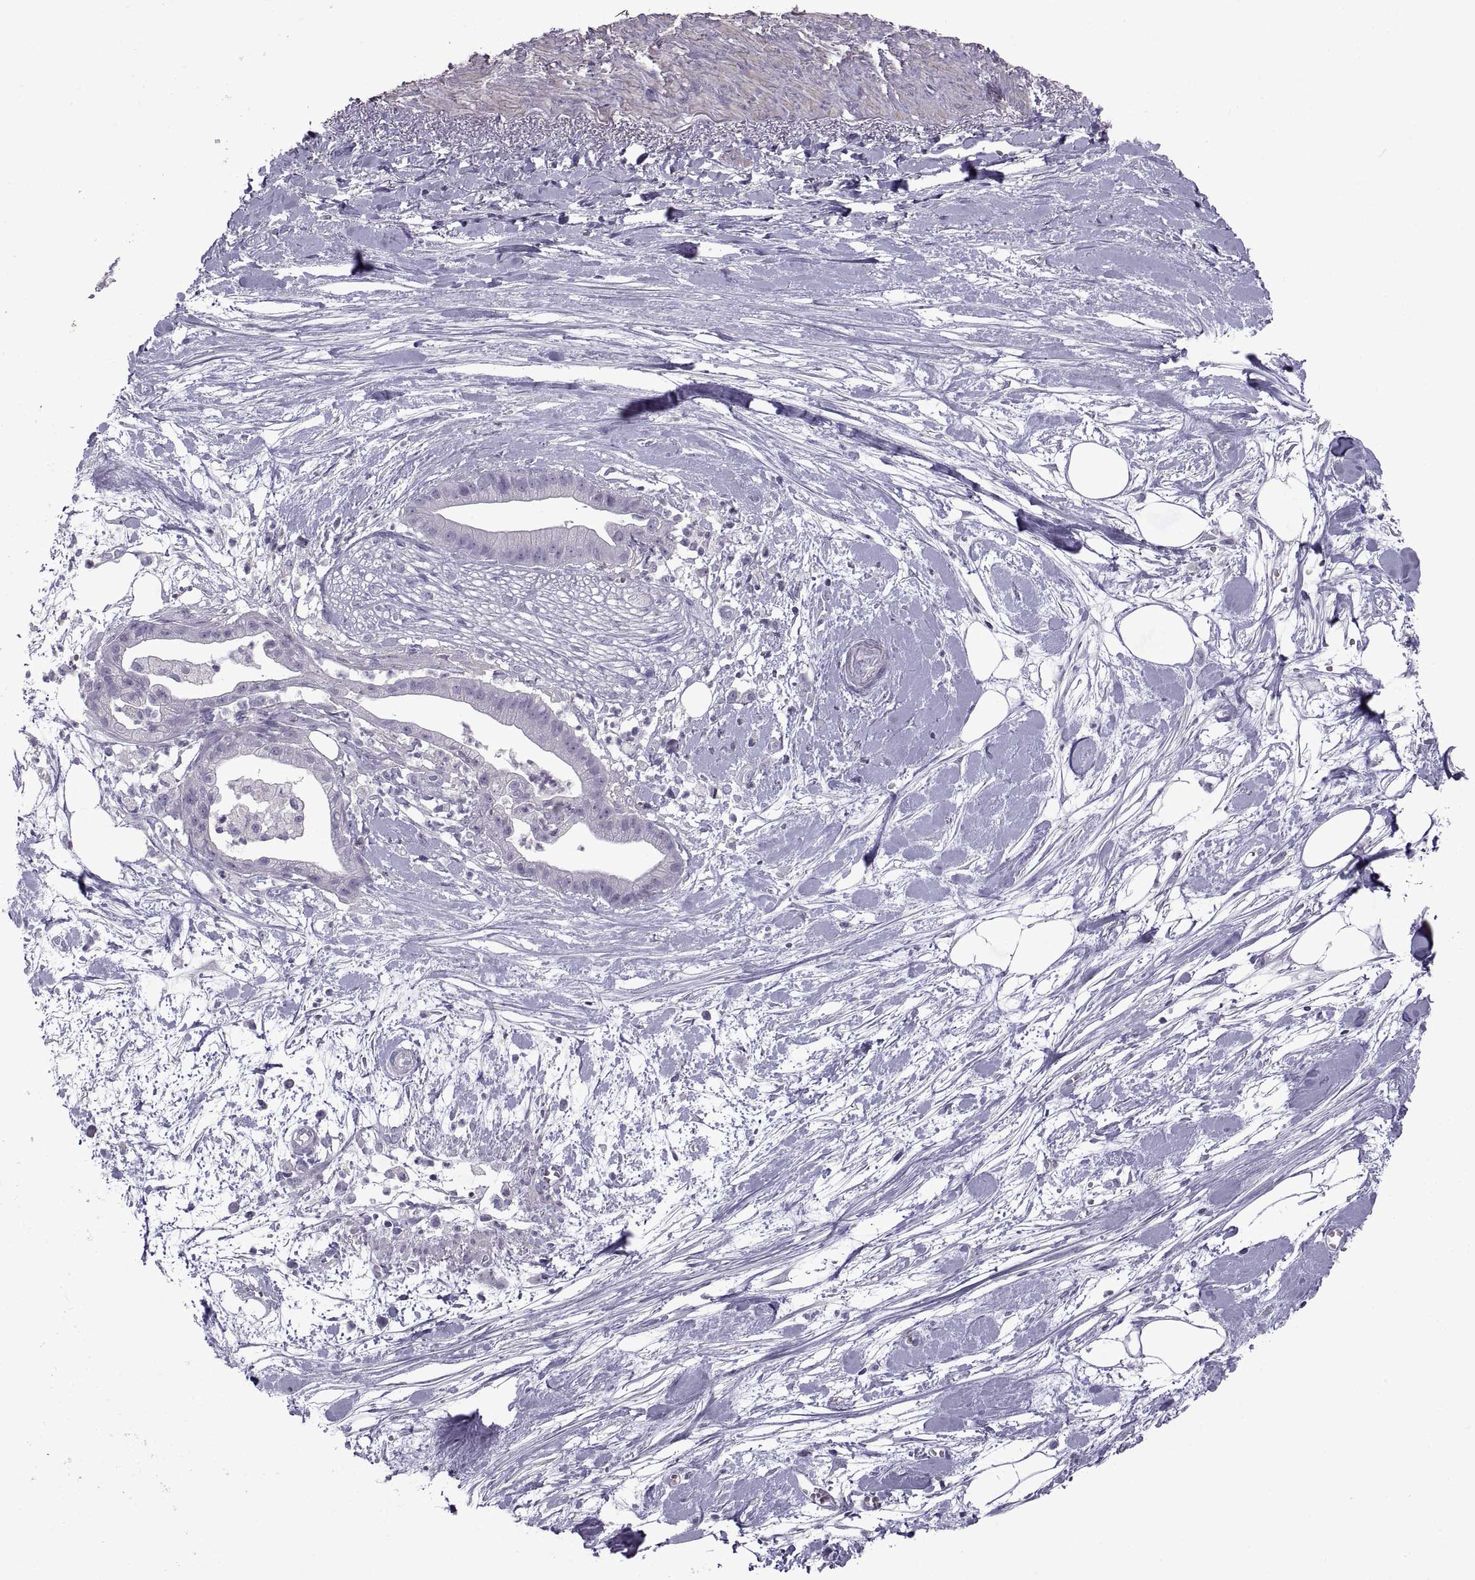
{"staining": {"intensity": "negative", "quantity": "none", "location": "none"}, "tissue": "pancreatic cancer", "cell_type": "Tumor cells", "image_type": "cancer", "snomed": [{"axis": "morphology", "description": "Normal tissue, NOS"}, {"axis": "morphology", "description": "Adenocarcinoma, NOS"}, {"axis": "topography", "description": "Lymph node"}, {"axis": "topography", "description": "Pancreas"}], "caption": "Protein analysis of pancreatic cancer (adenocarcinoma) reveals no significant positivity in tumor cells. Brightfield microscopy of IHC stained with DAB (3,3'-diaminobenzidine) (brown) and hematoxylin (blue), captured at high magnification.", "gene": "BSPH1", "patient": {"sex": "female", "age": 58}}